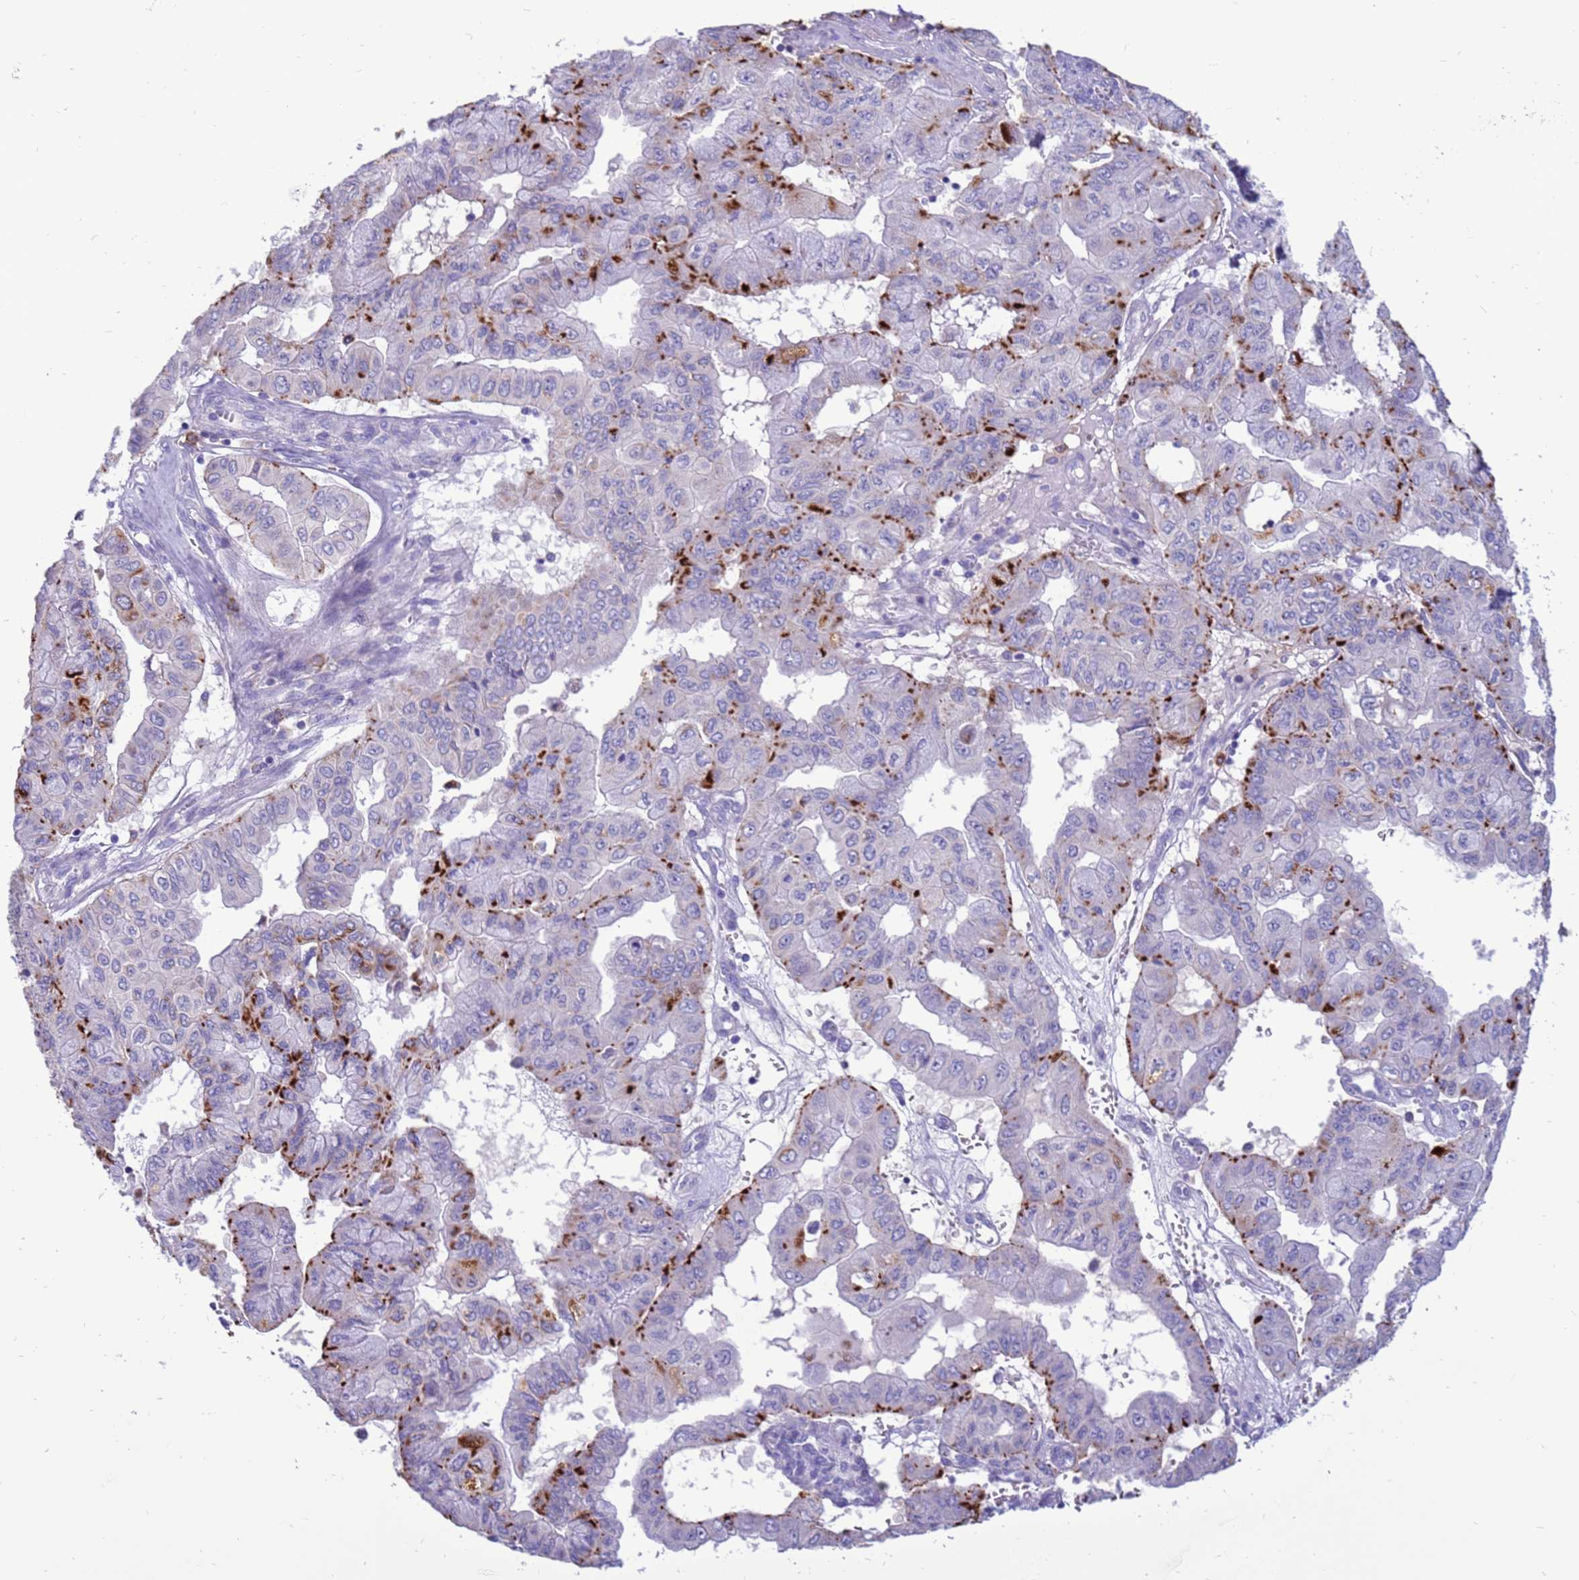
{"staining": {"intensity": "strong", "quantity": "25%-75%", "location": "cytoplasmic/membranous"}, "tissue": "pancreatic cancer", "cell_type": "Tumor cells", "image_type": "cancer", "snomed": [{"axis": "morphology", "description": "Adenocarcinoma, NOS"}, {"axis": "topography", "description": "Pancreas"}], "caption": "A brown stain labels strong cytoplasmic/membranous expression of a protein in adenocarcinoma (pancreatic) tumor cells.", "gene": "PDE10A", "patient": {"sex": "male", "age": 51}}